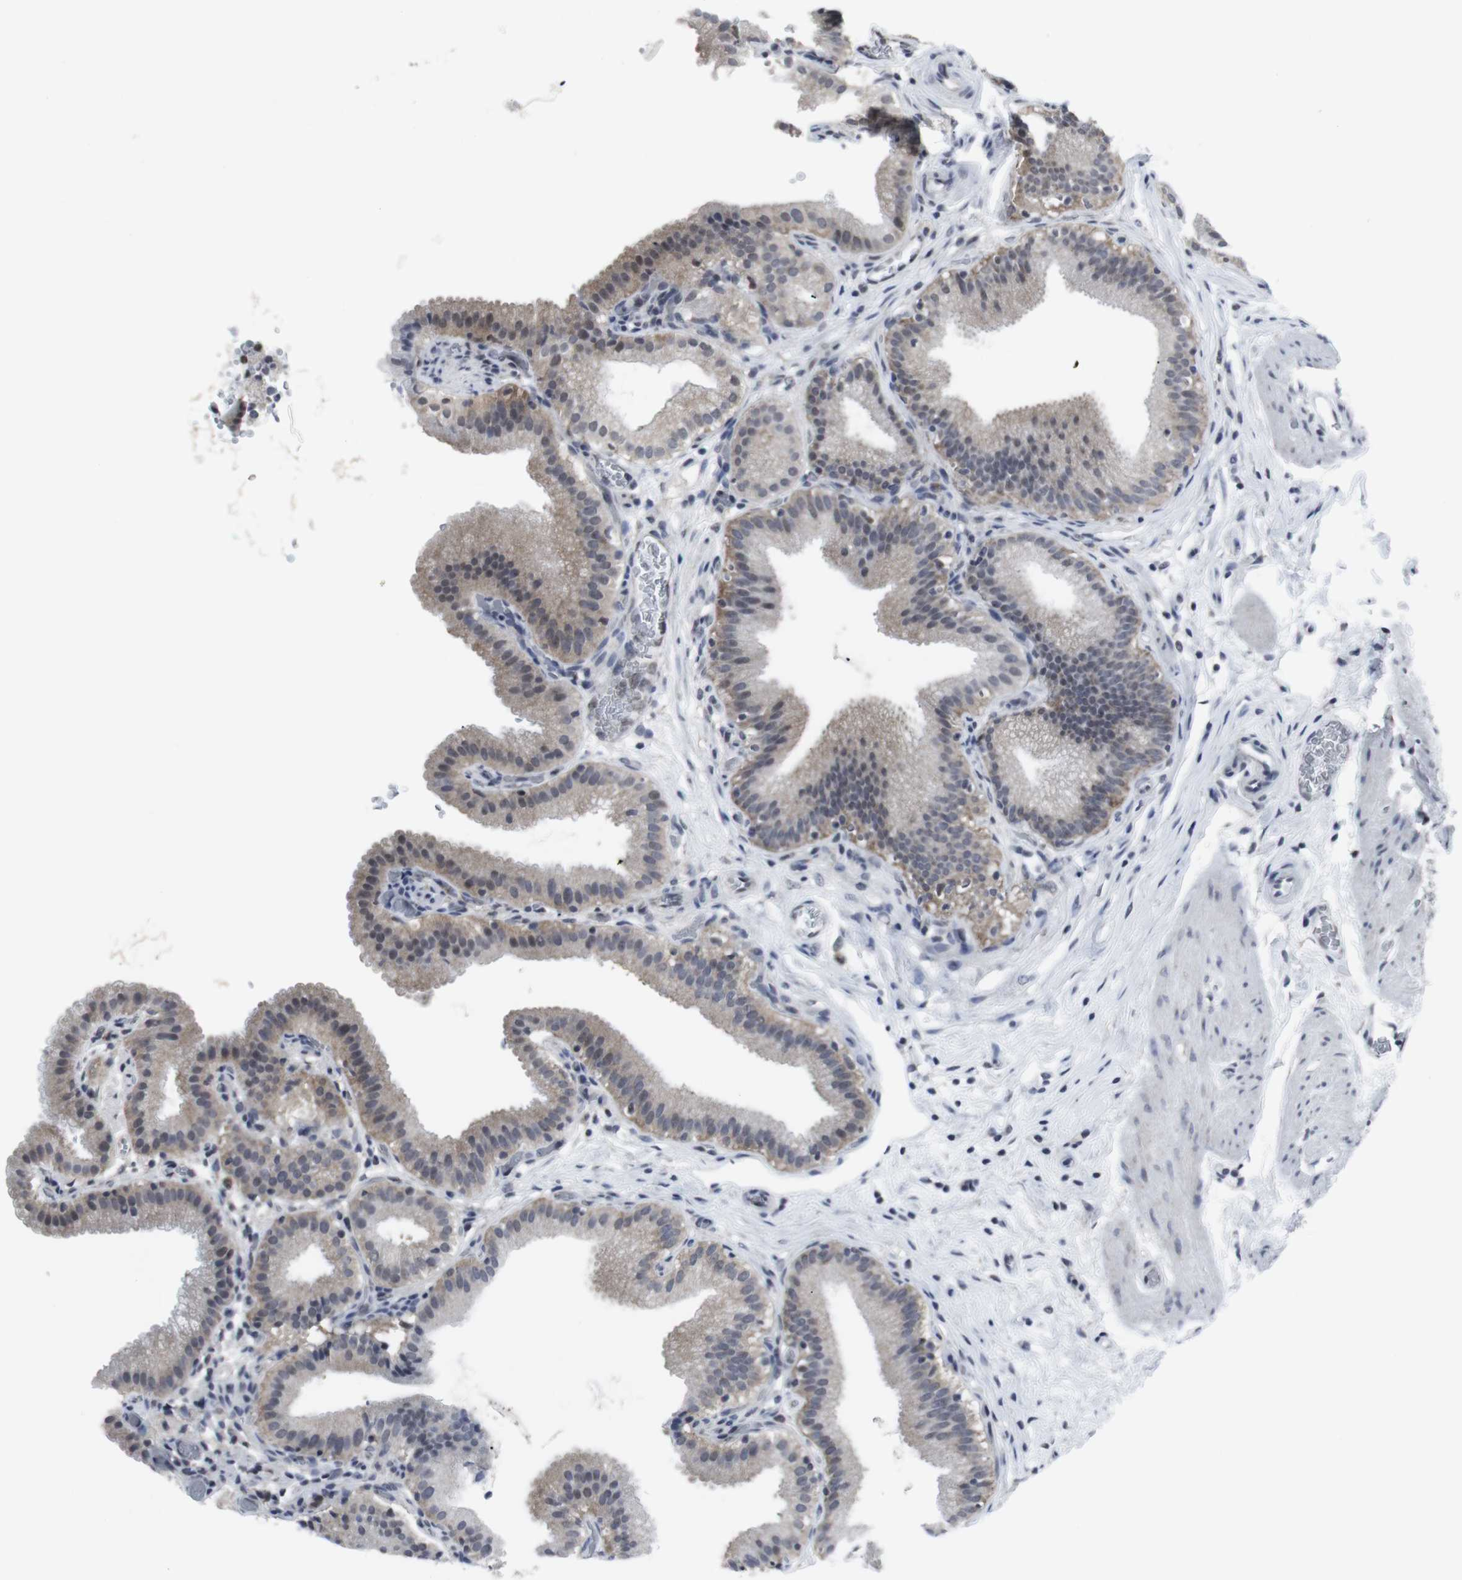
{"staining": {"intensity": "weak", "quantity": ">75%", "location": "cytoplasmic/membranous"}, "tissue": "gallbladder", "cell_type": "Glandular cells", "image_type": "normal", "snomed": [{"axis": "morphology", "description": "Normal tissue, NOS"}, {"axis": "topography", "description": "Gallbladder"}], "caption": "Protein staining by immunohistochemistry shows weak cytoplasmic/membranous expression in about >75% of glandular cells in normal gallbladder. The staining was performed using DAB (3,3'-diaminobenzidine) to visualize the protein expression in brown, while the nuclei were stained in blue with hematoxylin (Magnification: 20x).", "gene": "GEMIN2", "patient": {"sex": "male", "age": 54}}